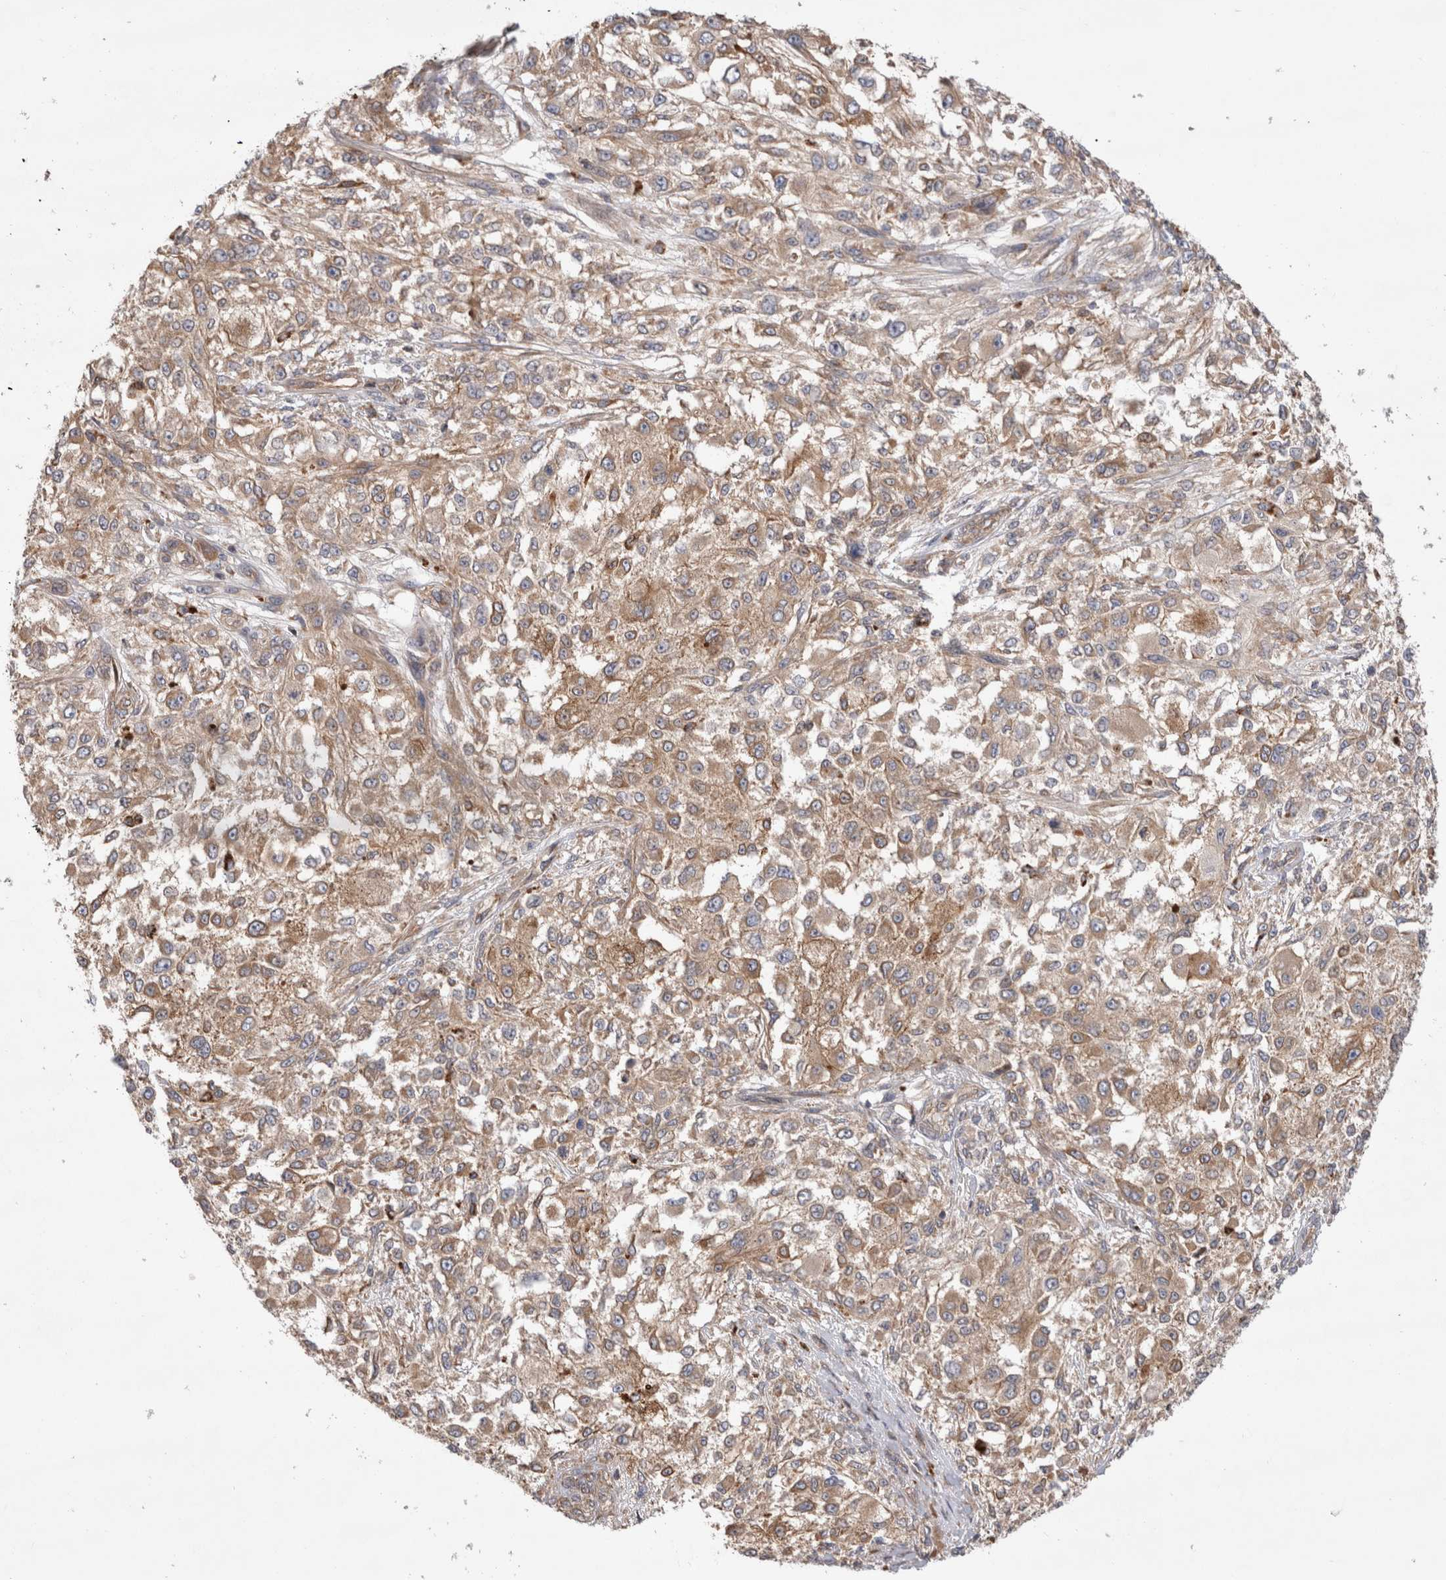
{"staining": {"intensity": "weak", "quantity": ">75%", "location": "cytoplasmic/membranous"}, "tissue": "melanoma", "cell_type": "Tumor cells", "image_type": "cancer", "snomed": [{"axis": "morphology", "description": "Necrosis, NOS"}, {"axis": "morphology", "description": "Malignant melanoma, NOS"}, {"axis": "topography", "description": "Skin"}], "caption": "Malignant melanoma was stained to show a protein in brown. There is low levels of weak cytoplasmic/membranous positivity in approximately >75% of tumor cells.", "gene": "PDCD10", "patient": {"sex": "female", "age": 87}}